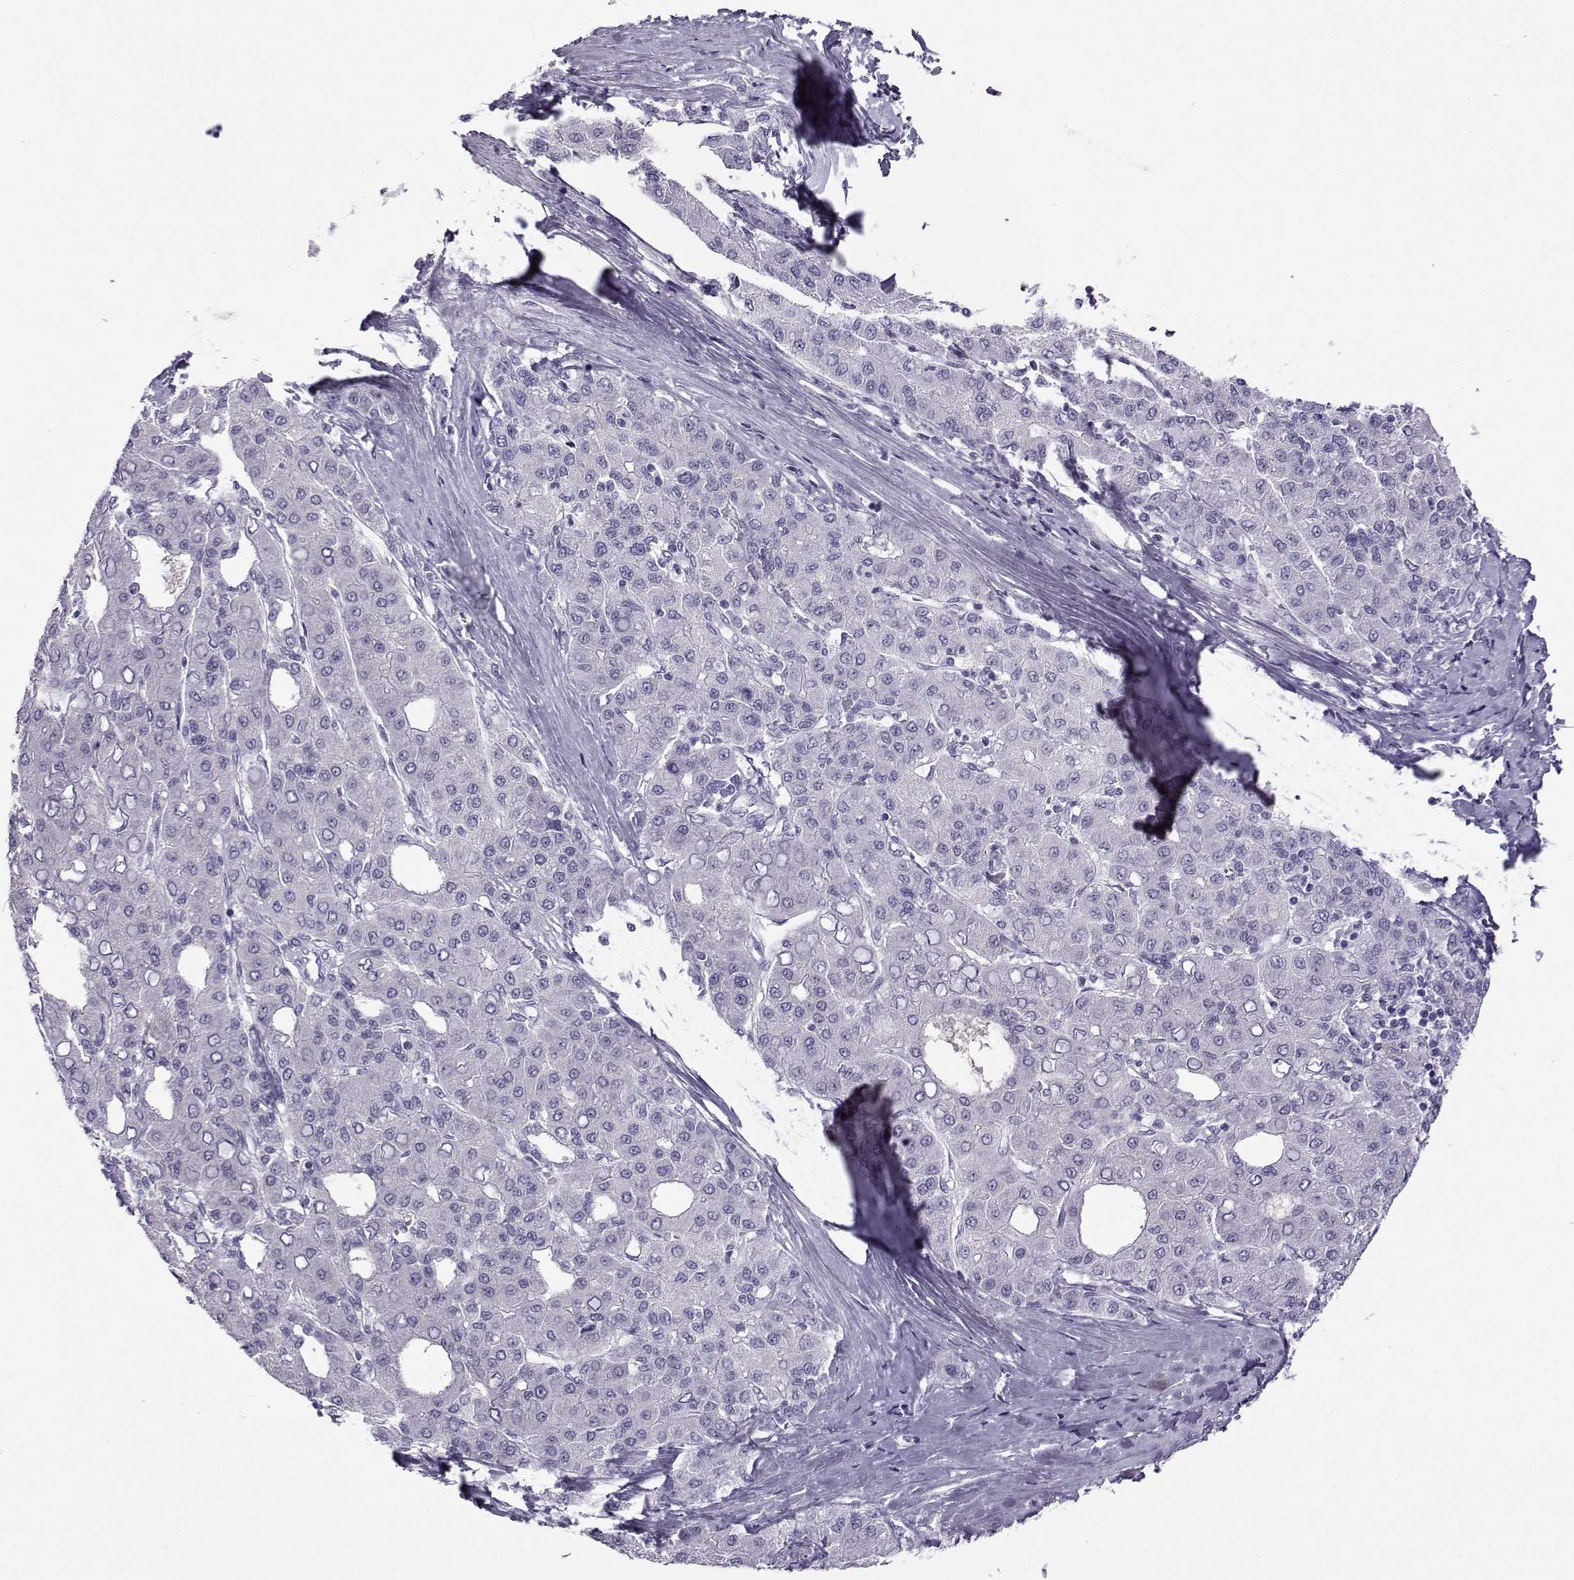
{"staining": {"intensity": "negative", "quantity": "none", "location": "none"}, "tissue": "liver cancer", "cell_type": "Tumor cells", "image_type": "cancer", "snomed": [{"axis": "morphology", "description": "Carcinoma, Hepatocellular, NOS"}, {"axis": "topography", "description": "Liver"}], "caption": "Tumor cells are negative for protein expression in human liver cancer.", "gene": "ARMC2", "patient": {"sex": "male", "age": 65}}